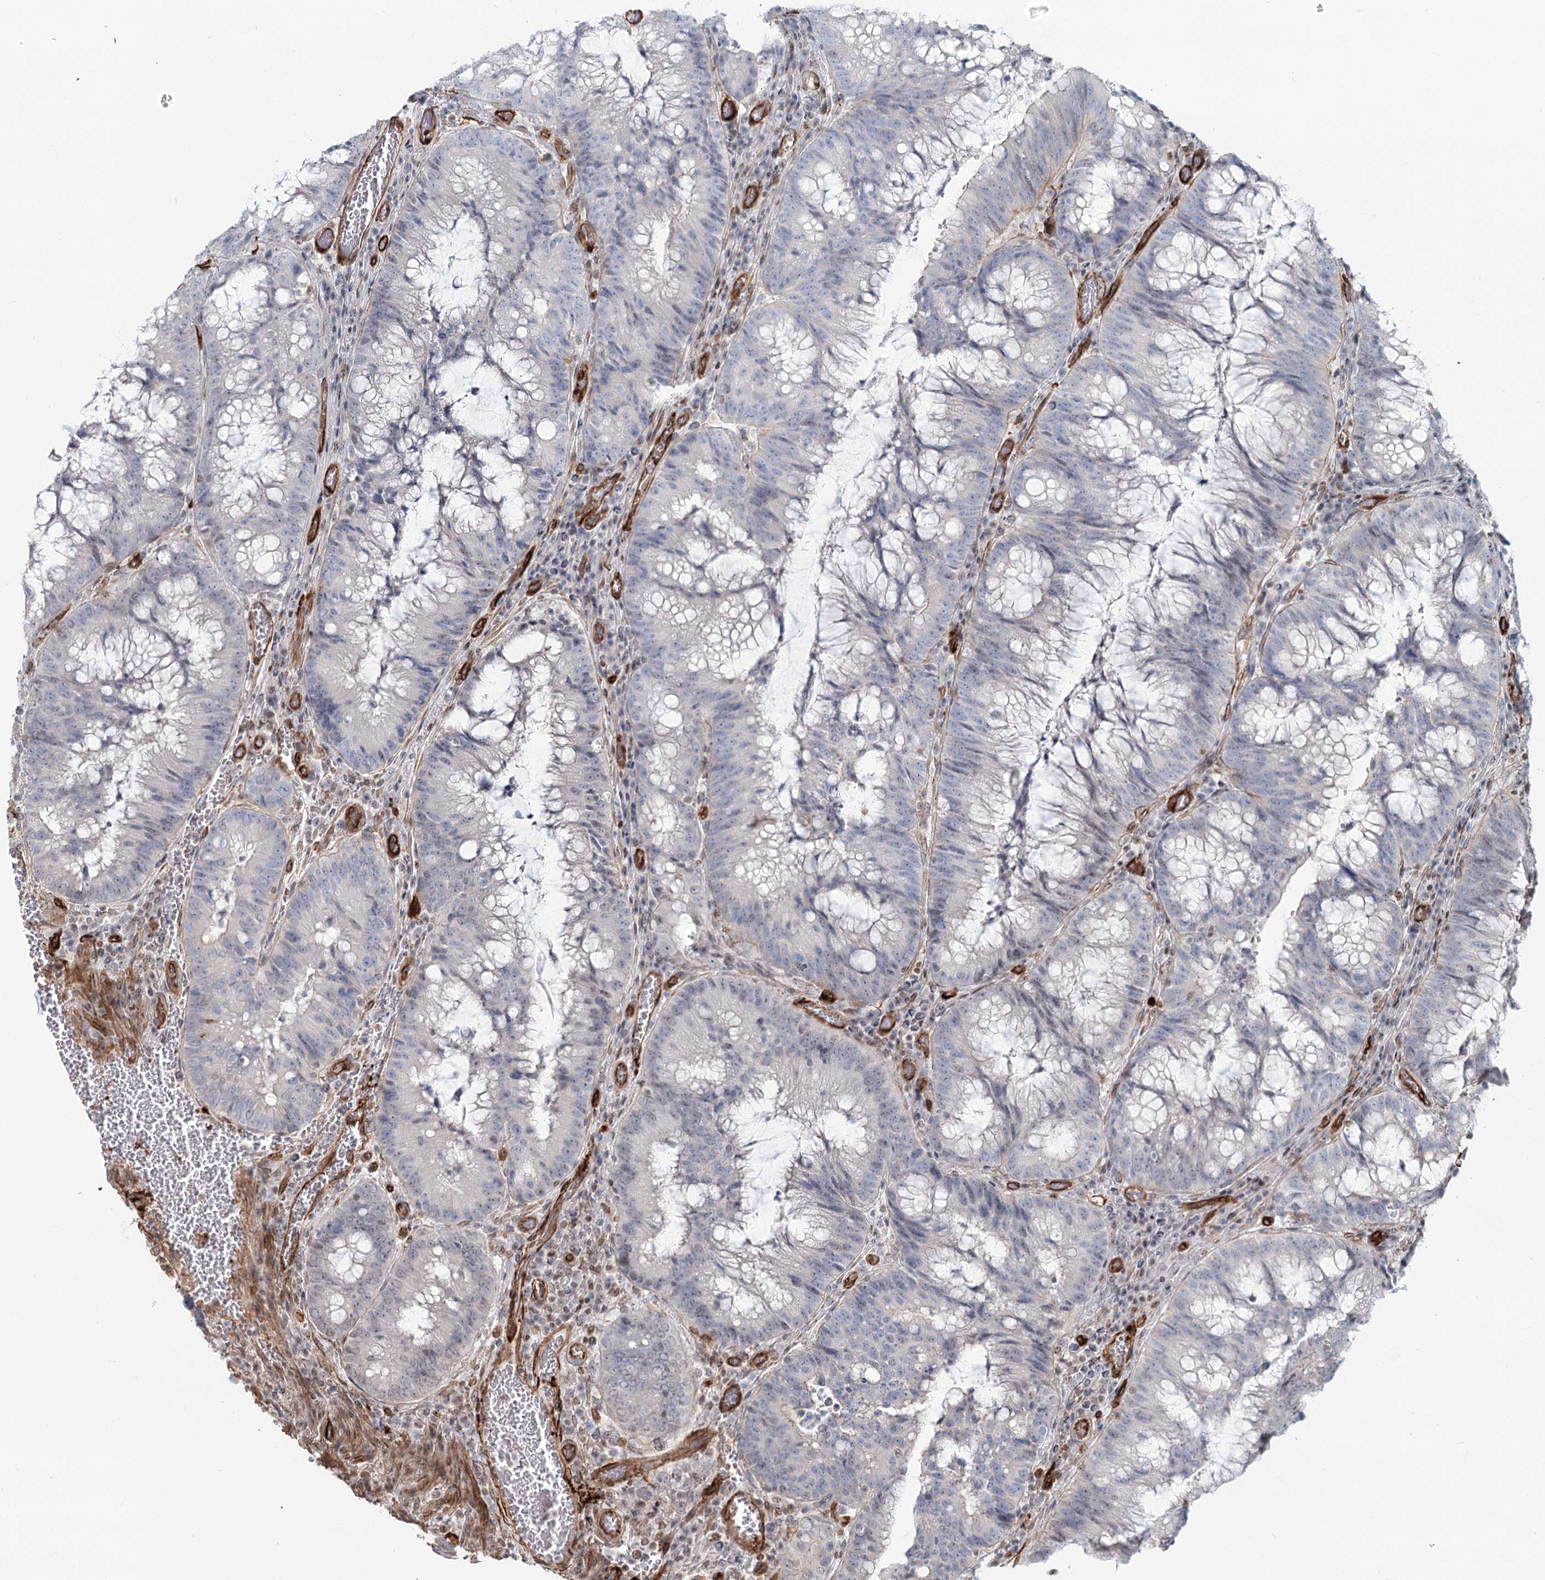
{"staining": {"intensity": "weak", "quantity": "<25%", "location": "cytoplasmic/membranous"}, "tissue": "colorectal cancer", "cell_type": "Tumor cells", "image_type": "cancer", "snomed": [{"axis": "morphology", "description": "Adenocarcinoma, NOS"}, {"axis": "topography", "description": "Rectum"}], "caption": "This is a image of IHC staining of colorectal cancer, which shows no positivity in tumor cells. The staining was performed using DAB to visualize the protein expression in brown, while the nuclei were stained in blue with hematoxylin (Magnification: 20x).", "gene": "ZFYVE28", "patient": {"sex": "male", "age": 69}}